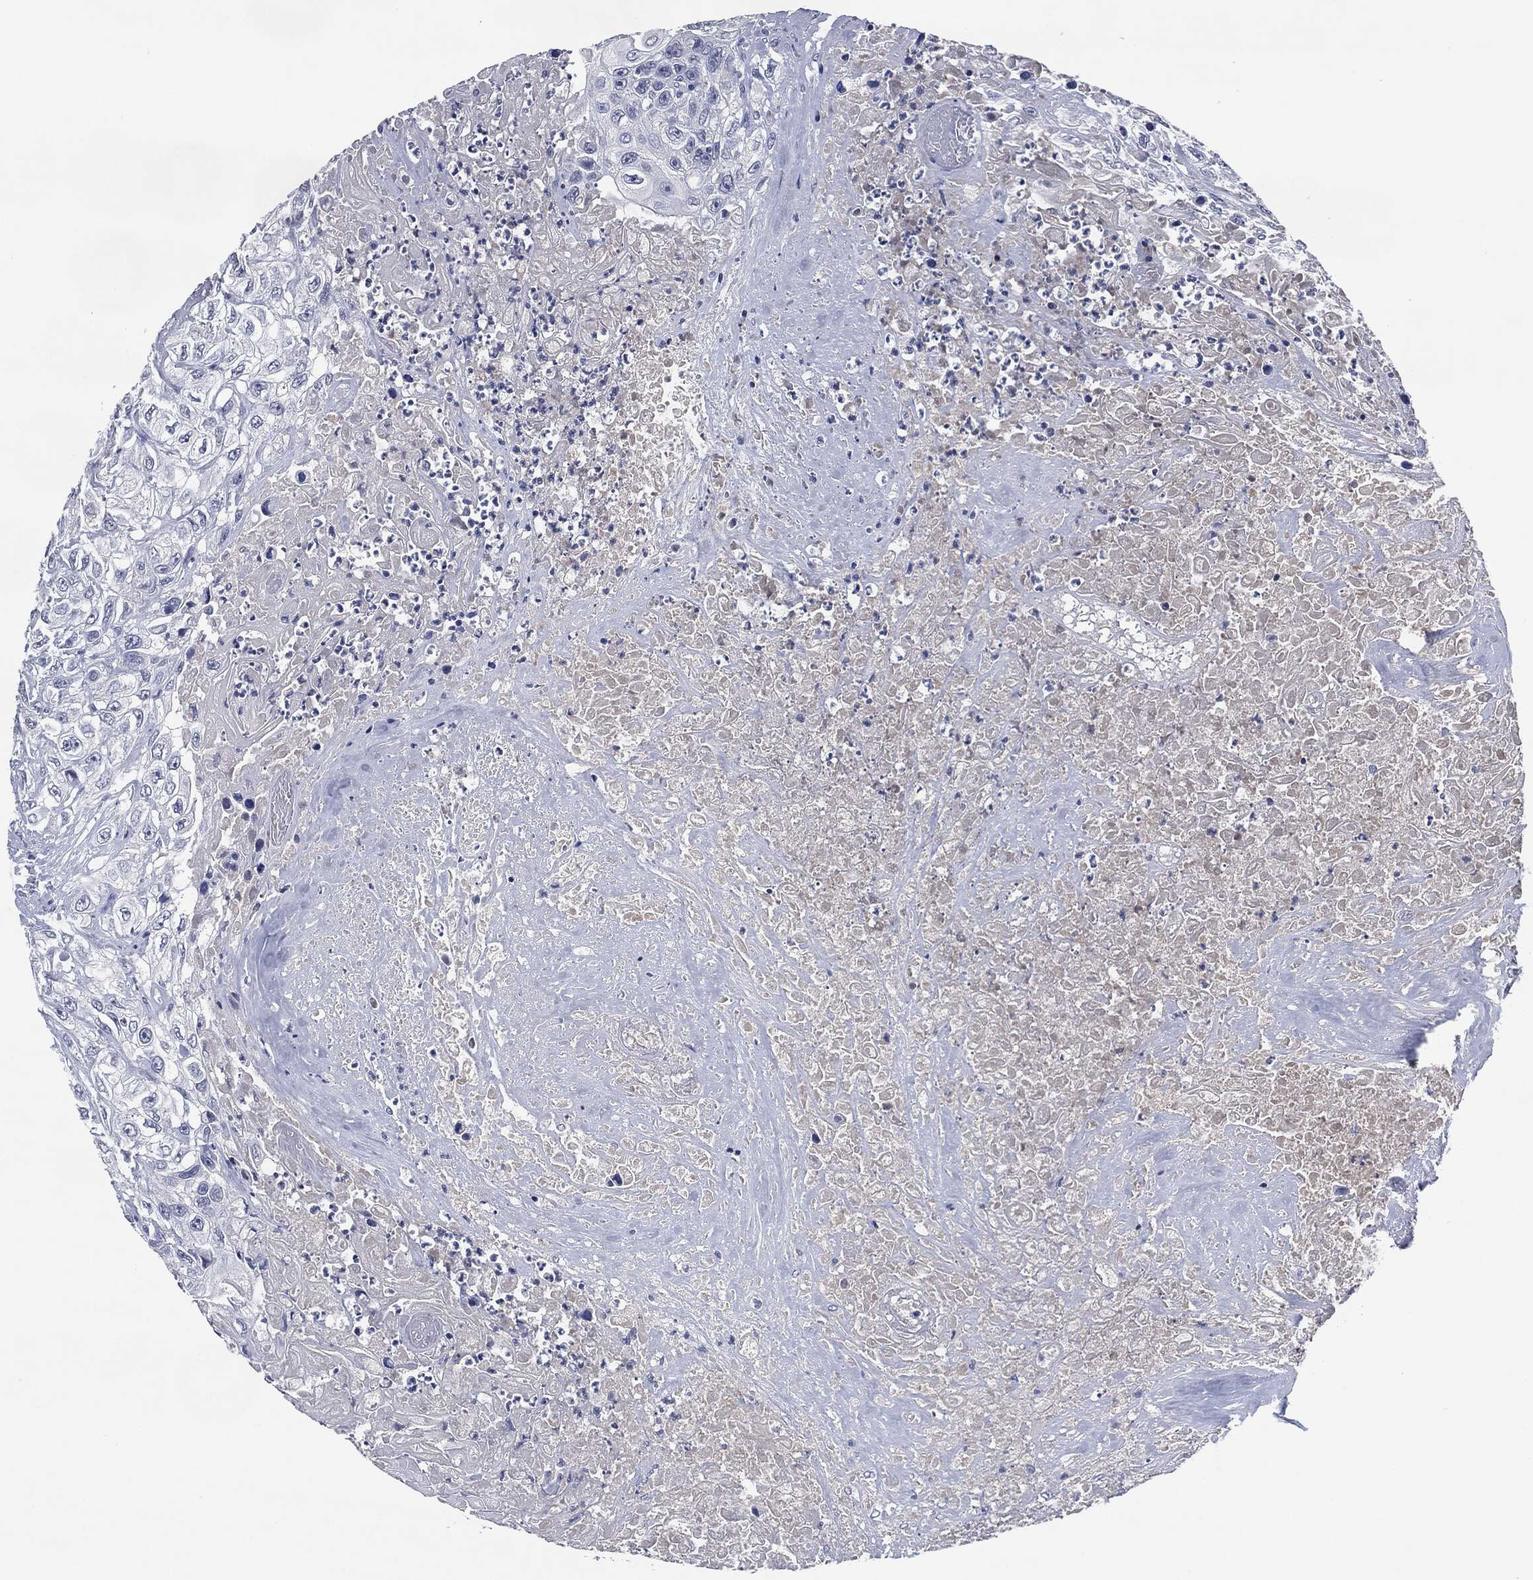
{"staining": {"intensity": "negative", "quantity": "none", "location": "none"}, "tissue": "urothelial cancer", "cell_type": "Tumor cells", "image_type": "cancer", "snomed": [{"axis": "morphology", "description": "Urothelial carcinoma, High grade"}, {"axis": "topography", "description": "Urinary bladder"}], "caption": "Urothelial carcinoma (high-grade) stained for a protein using immunohistochemistry demonstrates no expression tumor cells.", "gene": "IL2RG", "patient": {"sex": "female", "age": 56}}